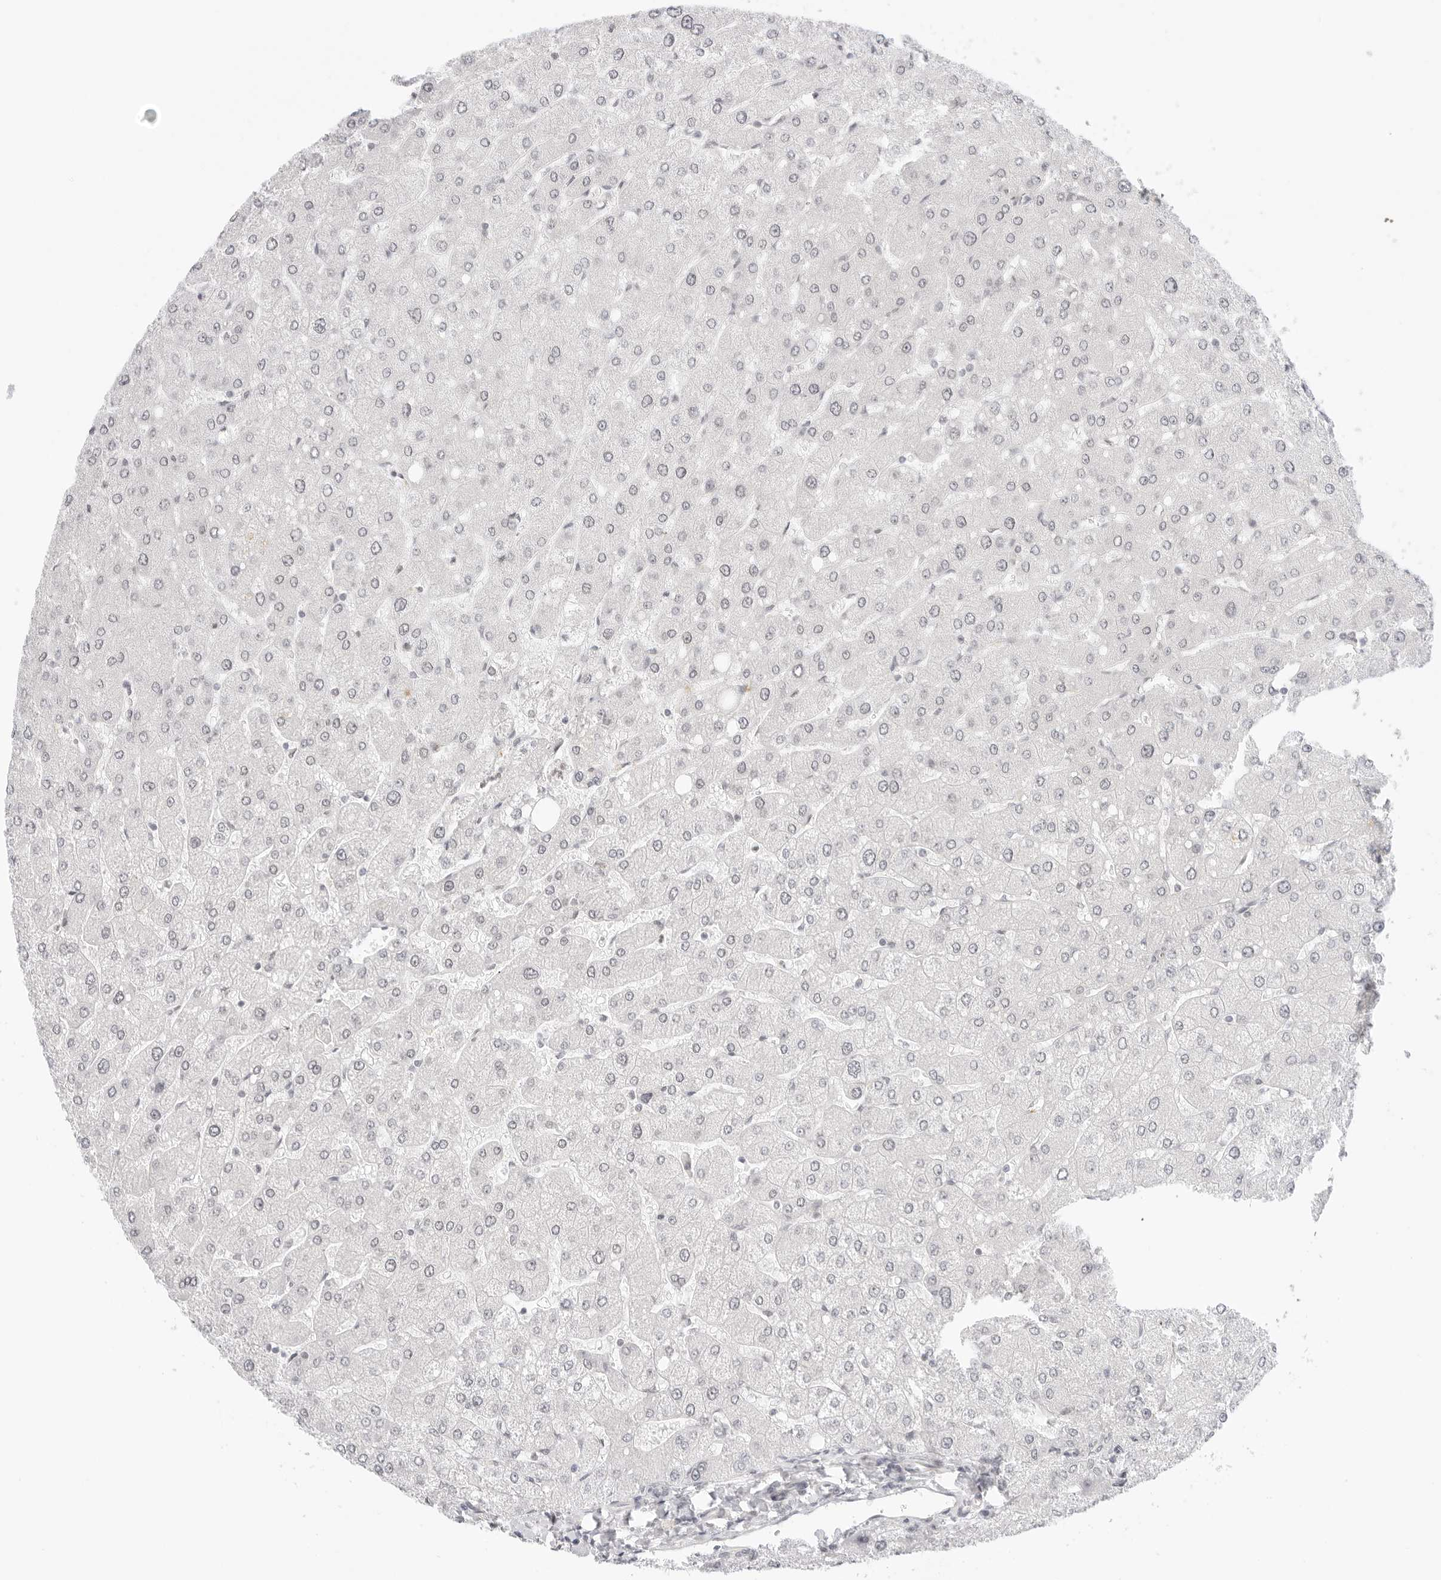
{"staining": {"intensity": "negative", "quantity": "none", "location": "none"}, "tissue": "liver", "cell_type": "Cholangiocytes", "image_type": "normal", "snomed": [{"axis": "morphology", "description": "Normal tissue, NOS"}, {"axis": "topography", "description": "Liver"}], "caption": "DAB immunohistochemical staining of normal liver shows no significant staining in cholangiocytes. (Stains: DAB (3,3'-diaminobenzidine) immunohistochemistry with hematoxylin counter stain, Microscopy: brightfield microscopy at high magnification).", "gene": "TCIM", "patient": {"sex": "male", "age": 55}}